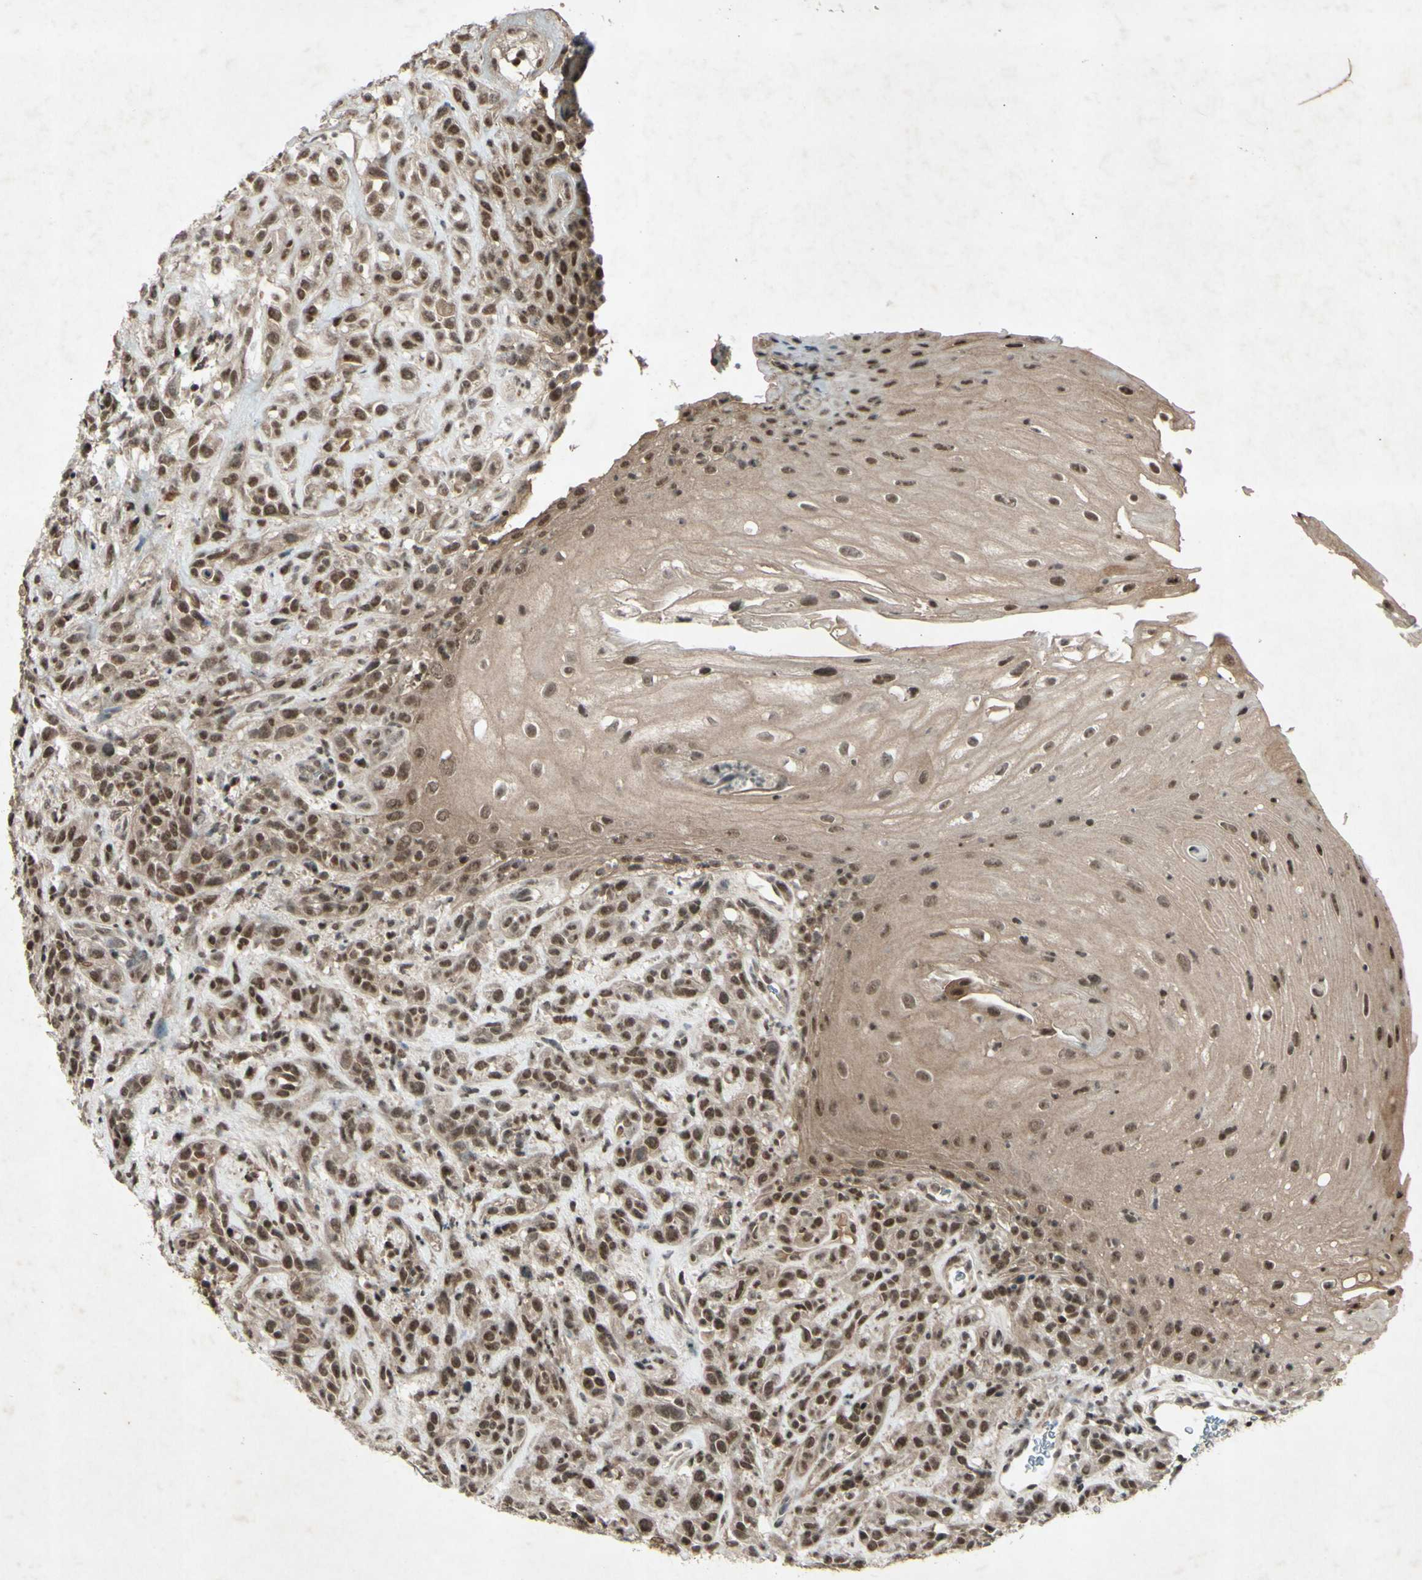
{"staining": {"intensity": "moderate", "quantity": ">75%", "location": "cytoplasmic/membranous,nuclear"}, "tissue": "head and neck cancer", "cell_type": "Tumor cells", "image_type": "cancer", "snomed": [{"axis": "morphology", "description": "Normal tissue, NOS"}, {"axis": "morphology", "description": "Squamous cell carcinoma, NOS"}, {"axis": "topography", "description": "Cartilage tissue"}, {"axis": "topography", "description": "Head-Neck"}], "caption": "Head and neck cancer (squamous cell carcinoma) stained for a protein (brown) displays moderate cytoplasmic/membranous and nuclear positive positivity in approximately >75% of tumor cells.", "gene": "SNW1", "patient": {"sex": "male", "age": 62}}